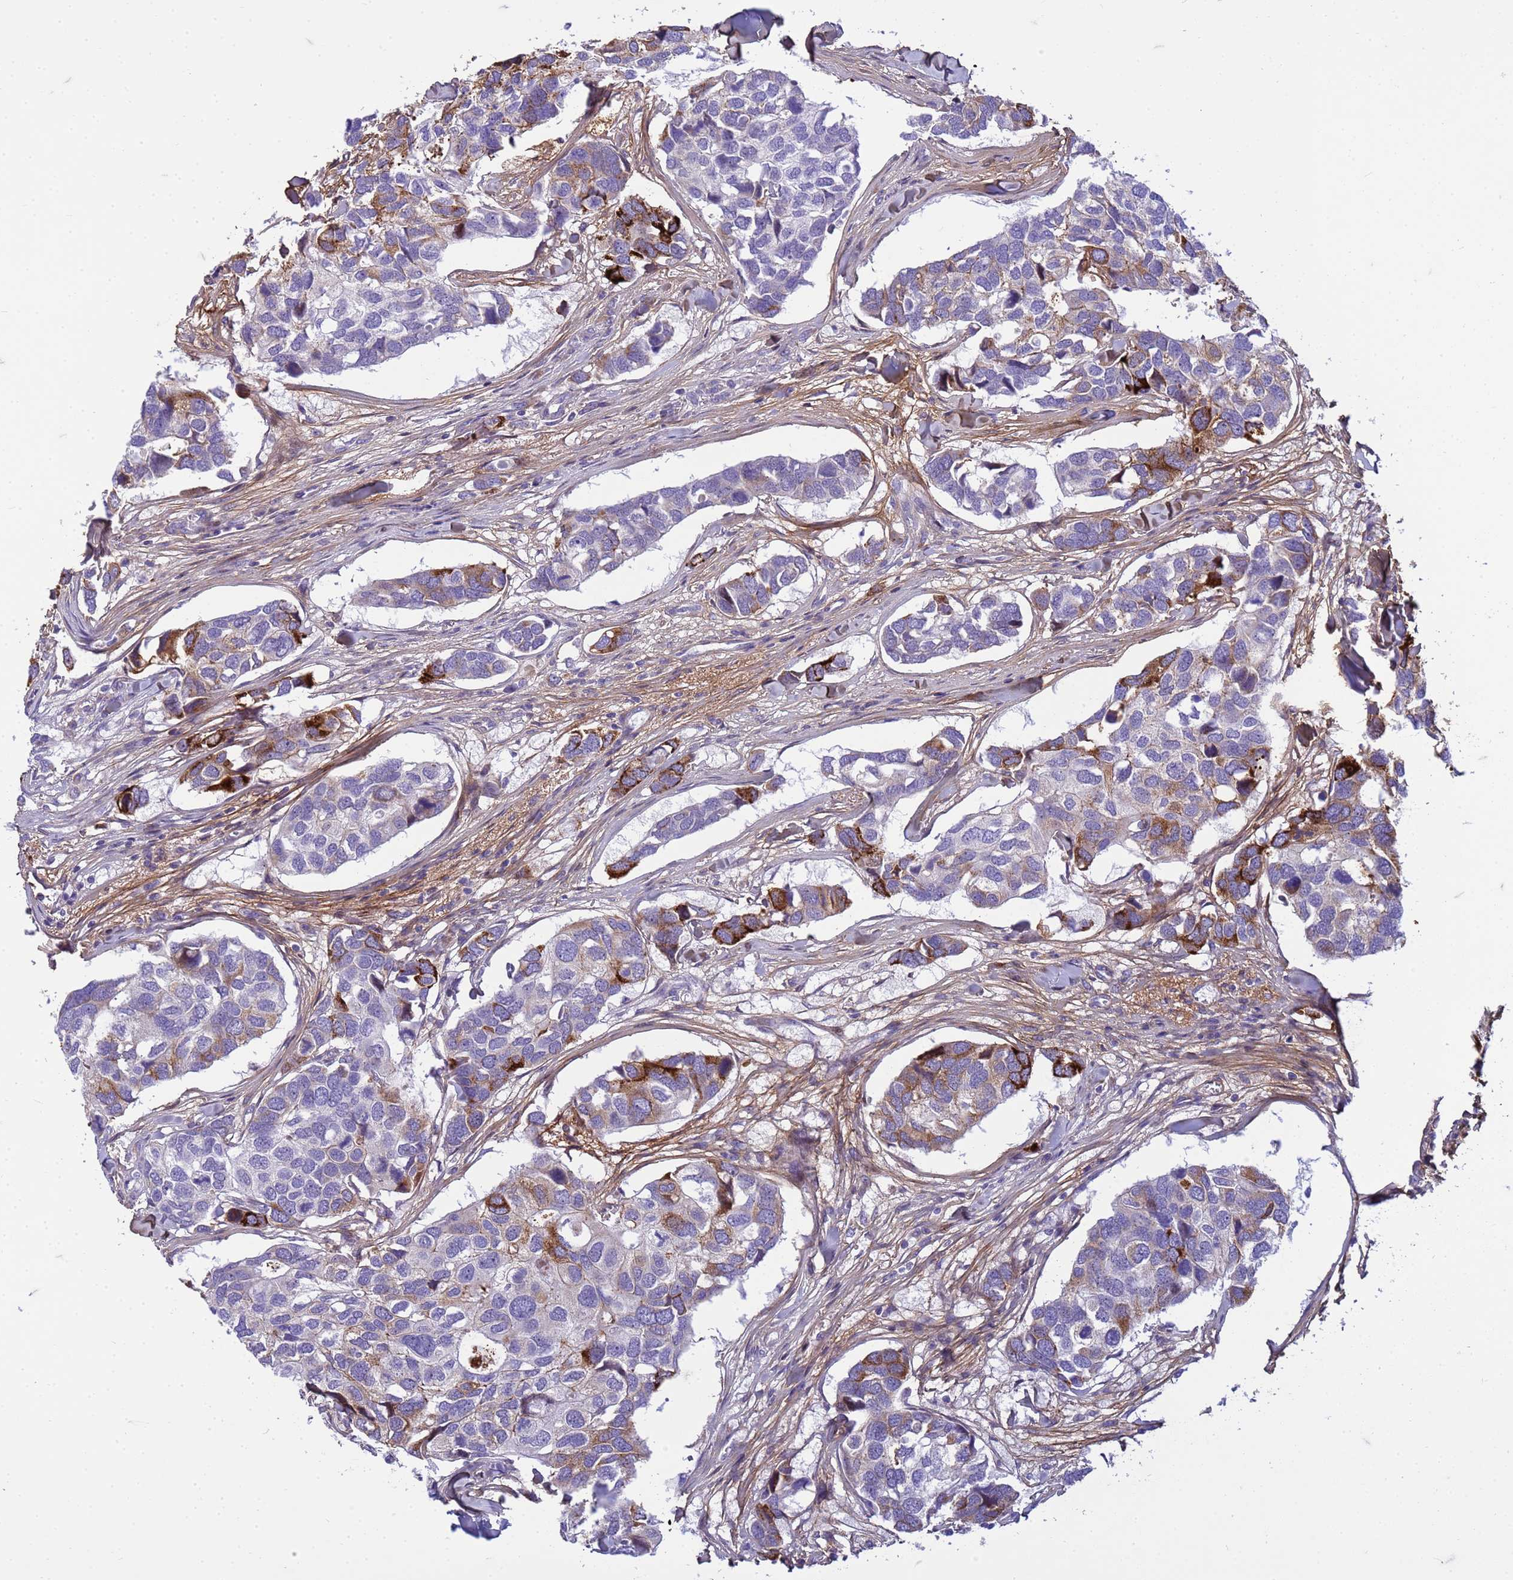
{"staining": {"intensity": "strong", "quantity": "<25%", "location": "cytoplasmic/membranous"}, "tissue": "breast cancer", "cell_type": "Tumor cells", "image_type": "cancer", "snomed": [{"axis": "morphology", "description": "Duct carcinoma"}, {"axis": "topography", "description": "Breast"}], "caption": "Immunohistochemical staining of human invasive ductal carcinoma (breast) exhibits medium levels of strong cytoplasmic/membranous protein staining in about <25% of tumor cells.", "gene": "P2RX7", "patient": {"sex": "female", "age": 83}}